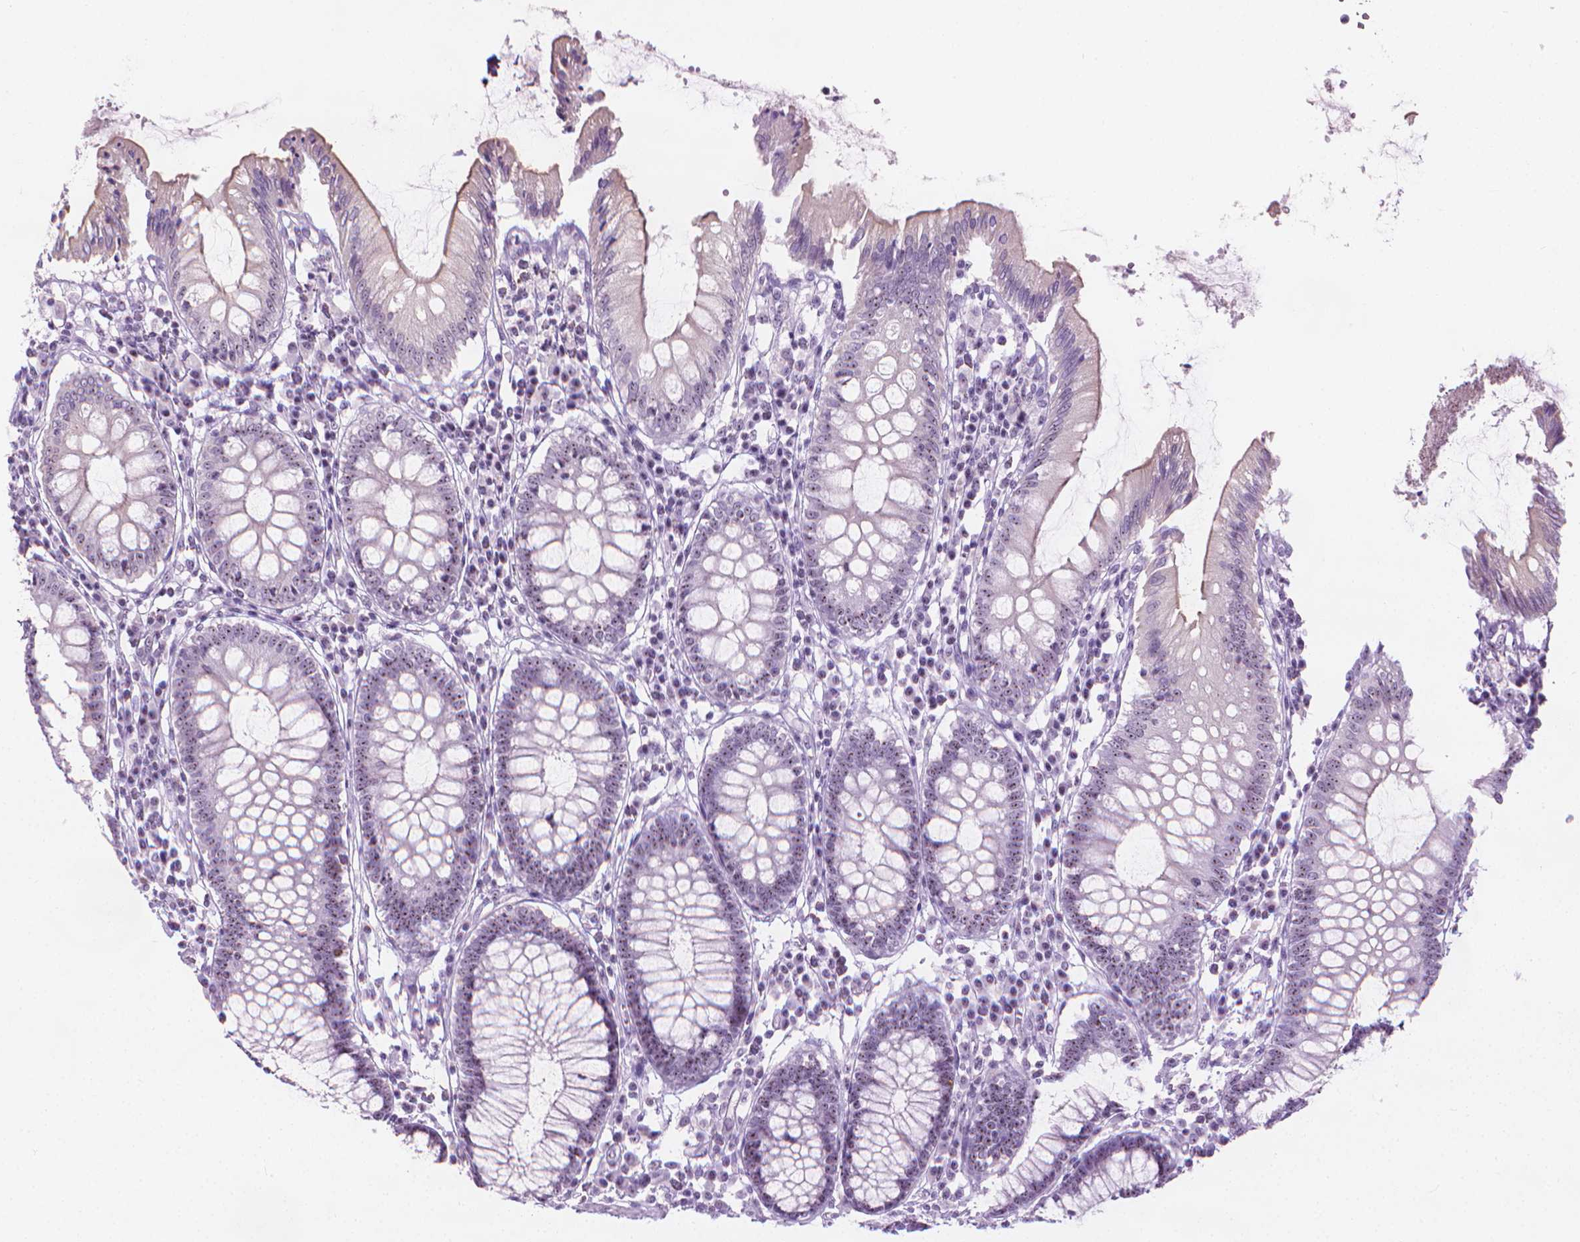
{"staining": {"intensity": "negative", "quantity": "none", "location": "none"}, "tissue": "colon", "cell_type": "Endothelial cells", "image_type": "normal", "snomed": [{"axis": "morphology", "description": "Normal tissue, NOS"}, {"axis": "morphology", "description": "Adenocarcinoma, NOS"}, {"axis": "topography", "description": "Colon"}], "caption": "High power microscopy histopathology image of an immunohistochemistry (IHC) photomicrograph of benign colon, revealing no significant staining in endothelial cells.", "gene": "NOL7", "patient": {"sex": "male", "age": 83}}